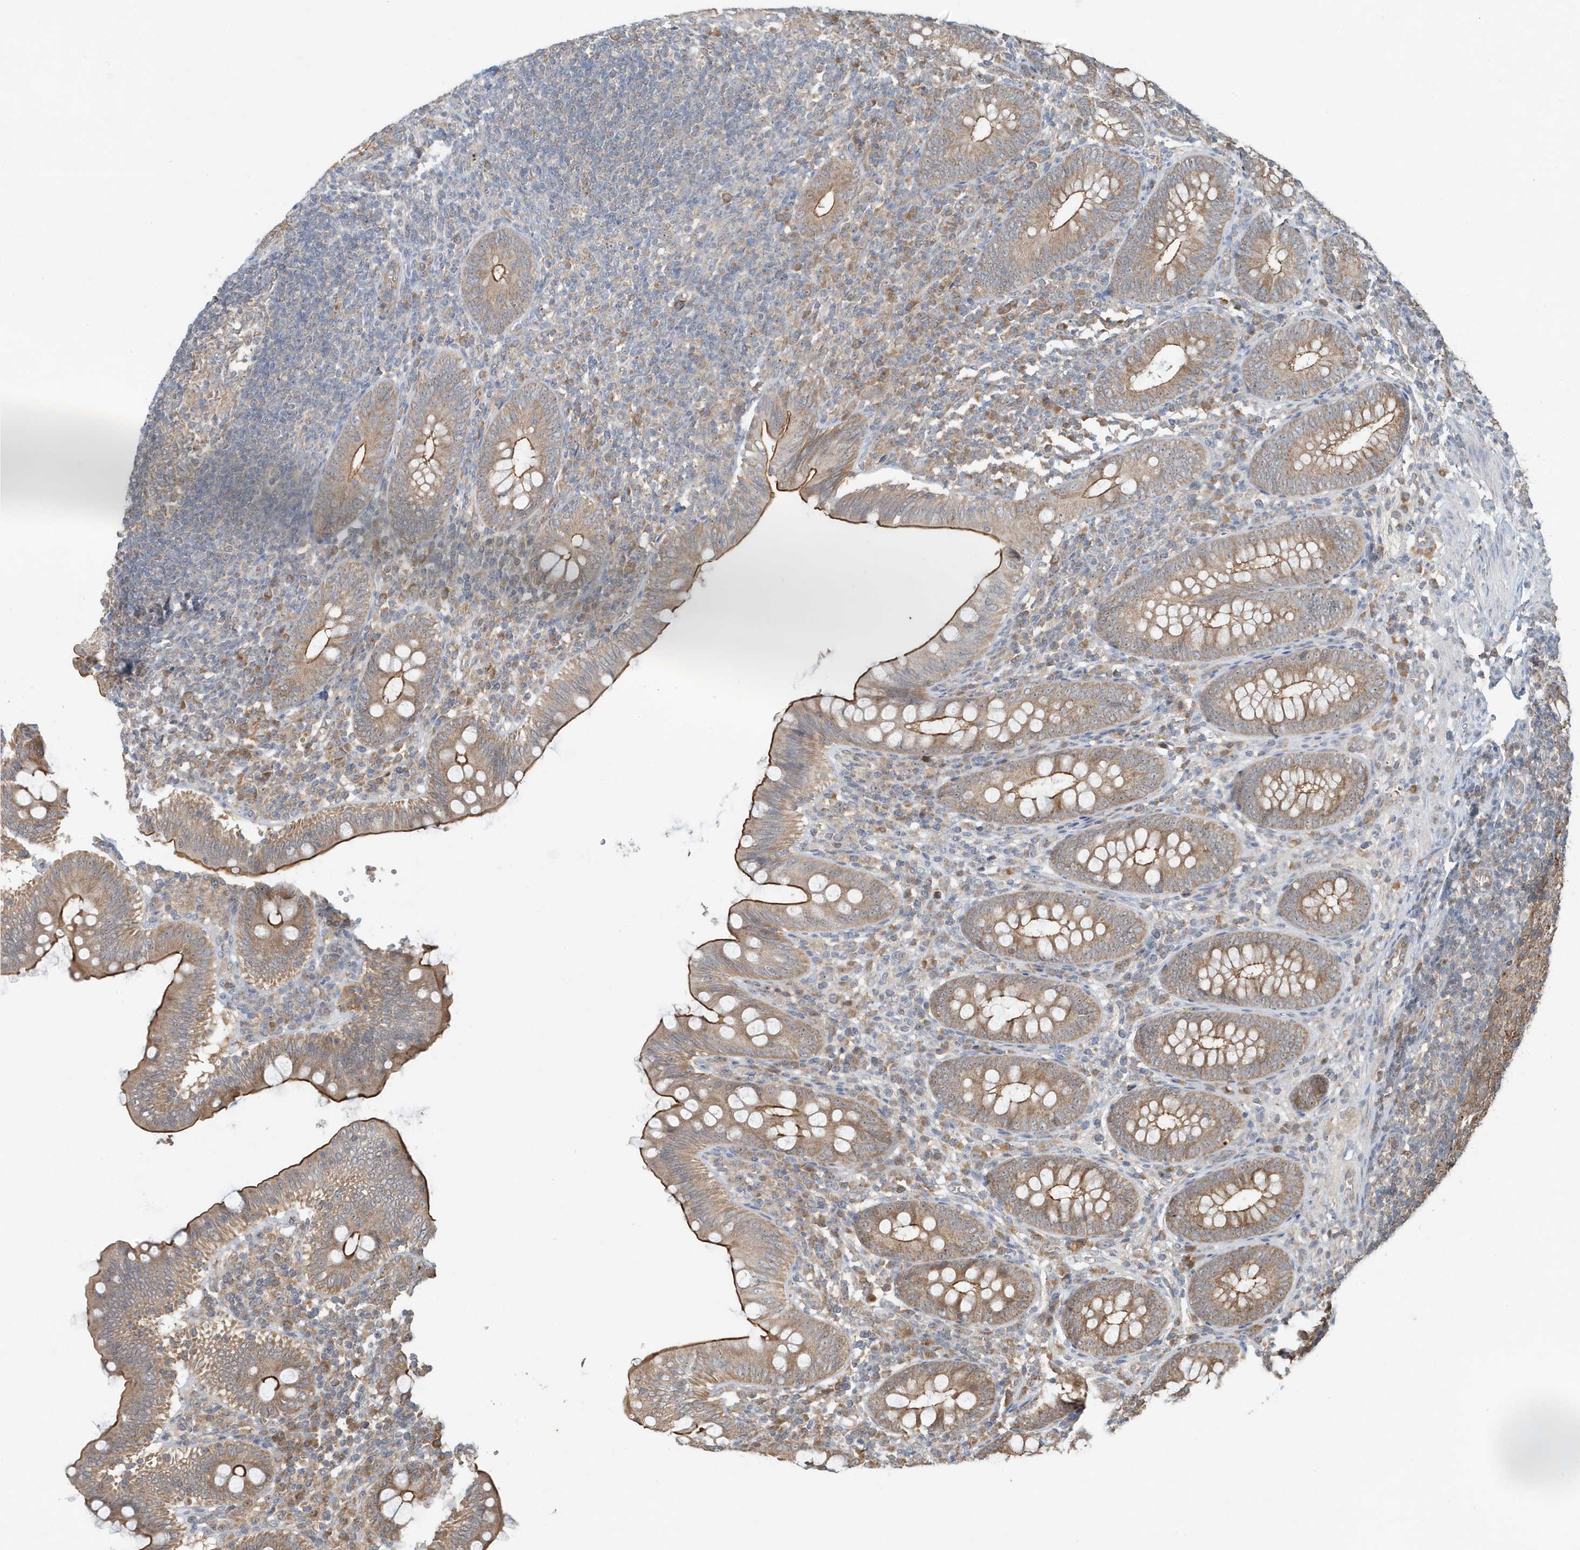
{"staining": {"intensity": "moderate", "quantity": ">75%", "location": "cytoplasmic/membranous"}, "tissue": "appendix", "cell_type": "Glandular cells", "image_type": "normal", "snomed": [{"axis": "morphology", "description": "Normal tissue, NOS"}, {"axis": "topography", "description": "Appendix"}], "caption": "Moderate cytoplasmic/membranous expression is appreciated in approximately >75% of glandular cells in normal appendix. (DAB IHC, brown staining for protein, blue staining for nuclei).", "gene": "ABCB9", "patient": {"sex": "male", "age": 14}}